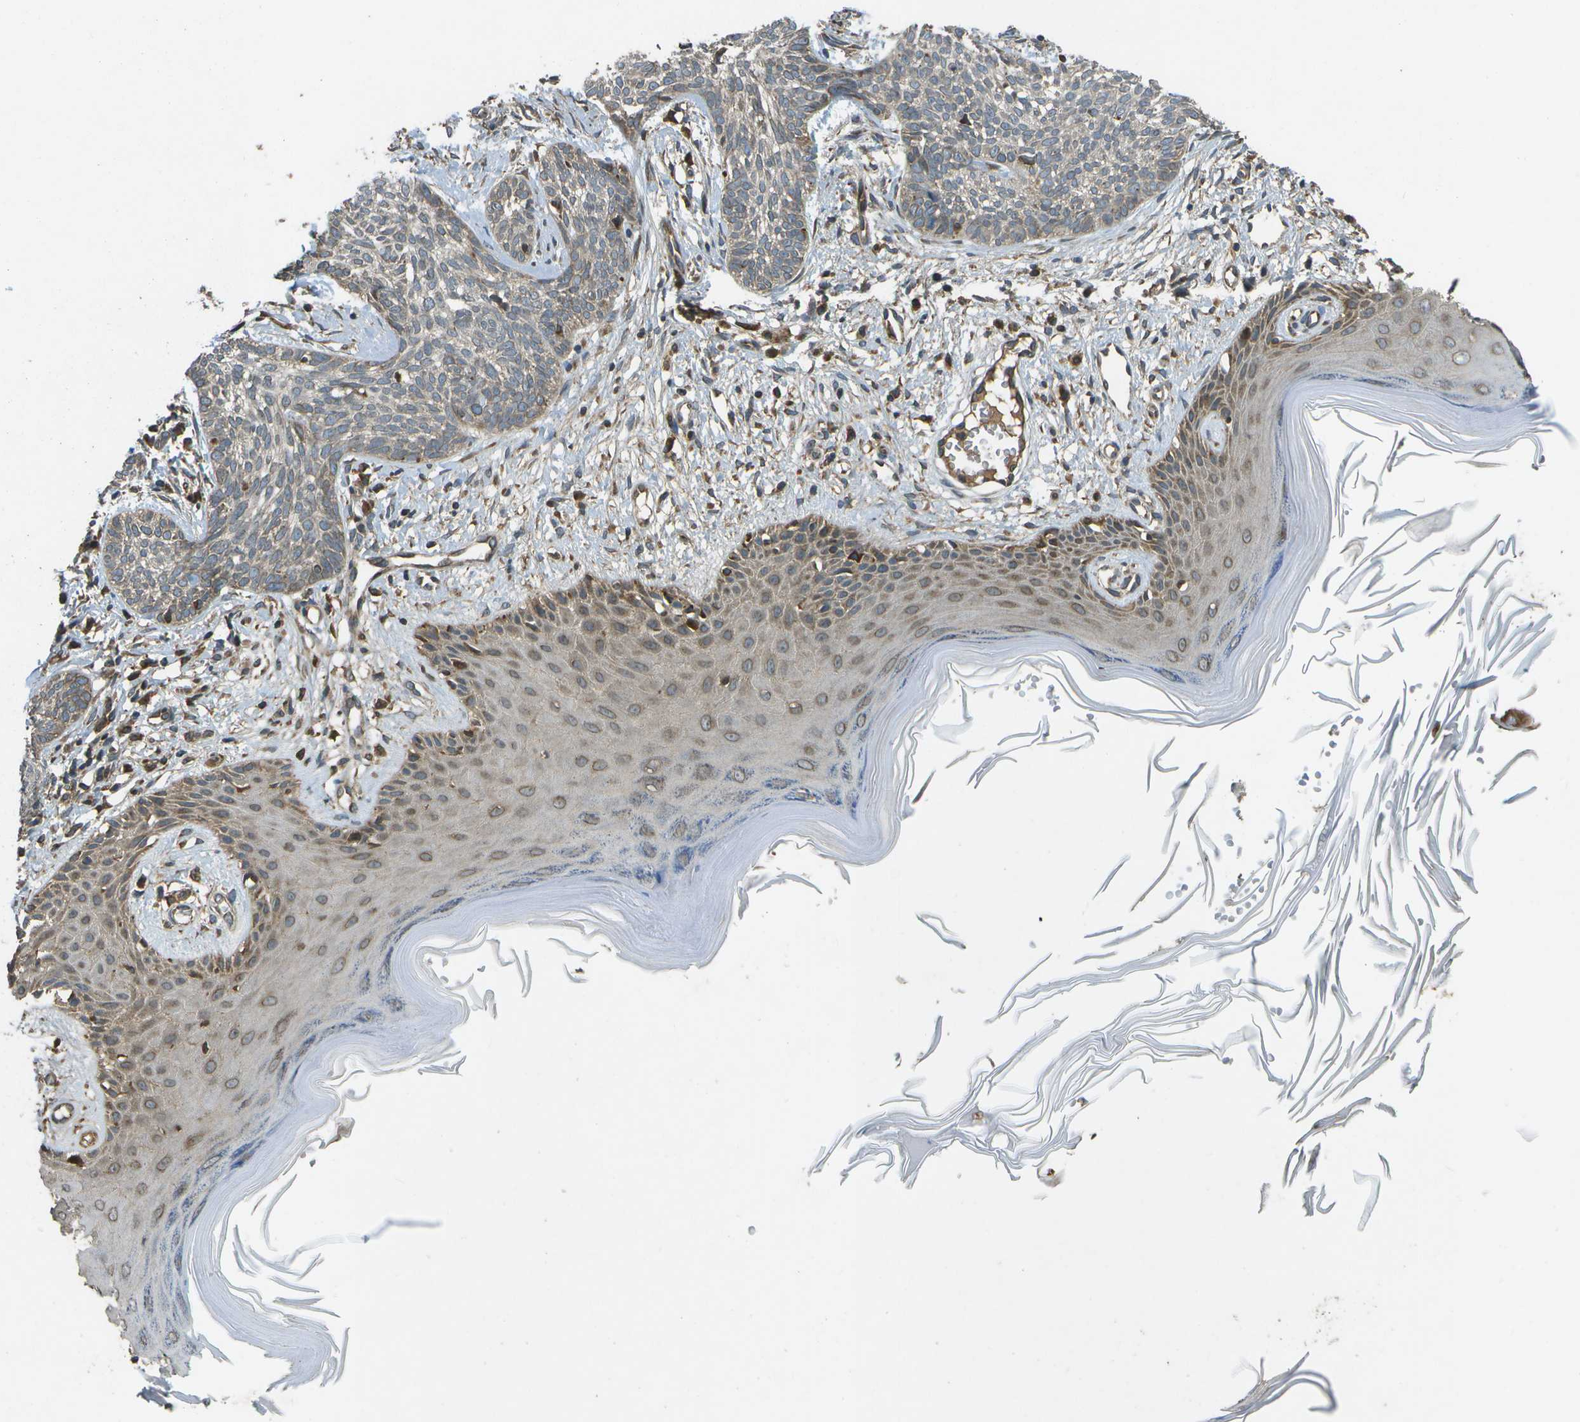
{"staining": {"intensity": "weak", "quantity": ">75%", "location": "cytoplasmic/membranous"}, "tissue": "skin cancer", "cell_type": "Tumor cells", "image_type": "cancer", "snomed": [{"axis": "morphology", "description": "Basal cell carcinoma"}, {"axis": "topography", "description": "Skin"}], "caption": "Protein analysis of skin cancer tissue reveals weak cytoplasmic/membranous expression in approximately >75% of tumor cells.", "gene": "HFE", "patient": {"sex": "female", "age": 59}}